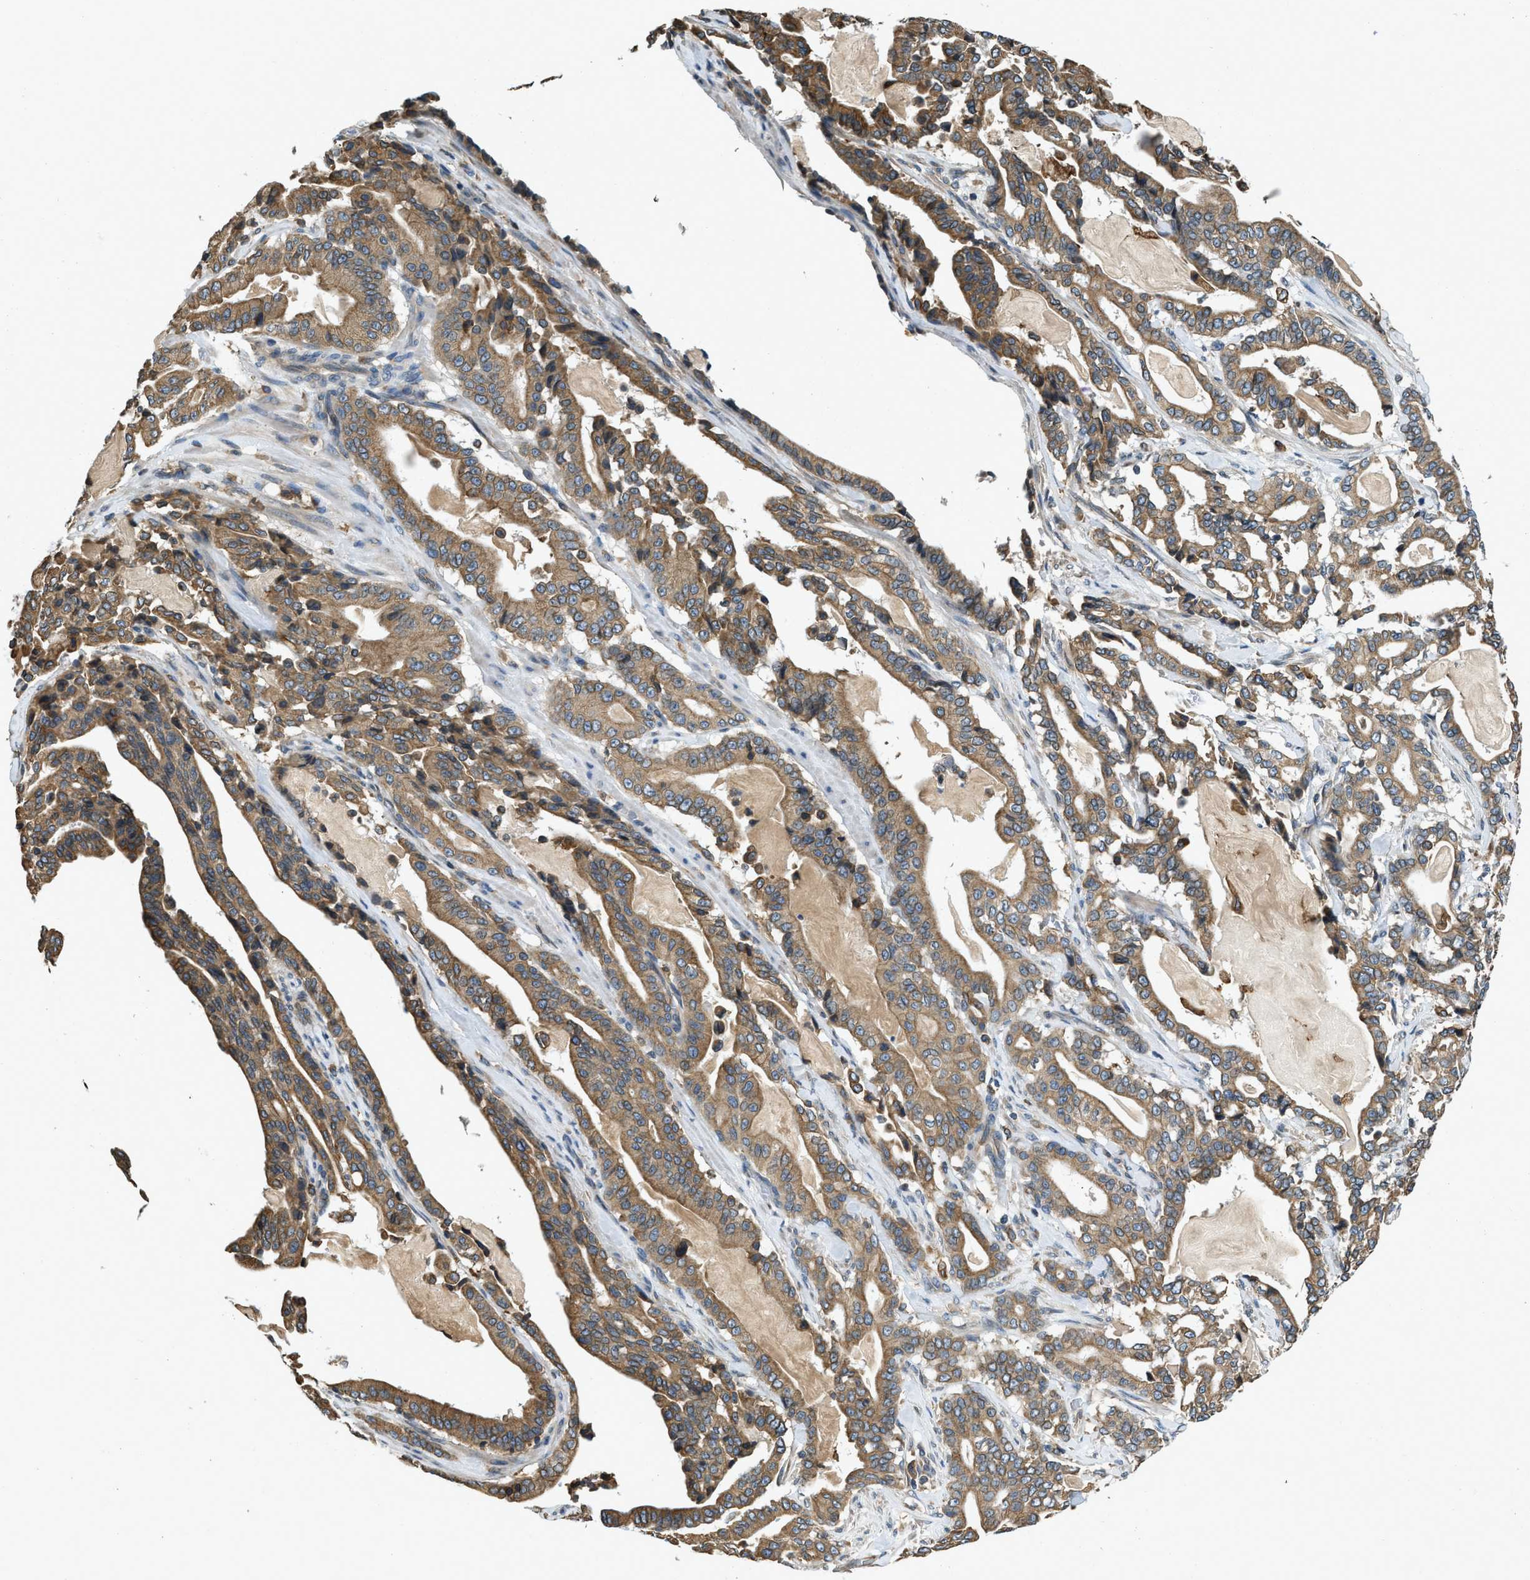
{"staining": {"intensity": "moderate", "quantity": ">75%", "location": "cytoplasmic/membranous"}, "tissue": "pancreatic cancer", "cell_type": "Tumor cells", "image_type": "cancer", "snomed": [{"axis": "morphology", "description": "Adenocarcinoma, NOS"}, {"axis": "topography", "description": "Pancreas"}], "caption": "High-power microscopy captured an immunohistochemistry micrograph of adenocarcinoma (pancreatic), revealing moderate cytoplasmic/membranous expression in about >75% of tumor cells.", "gene": "BCAP31", "patient": {"sex": "male", "age": 63}}